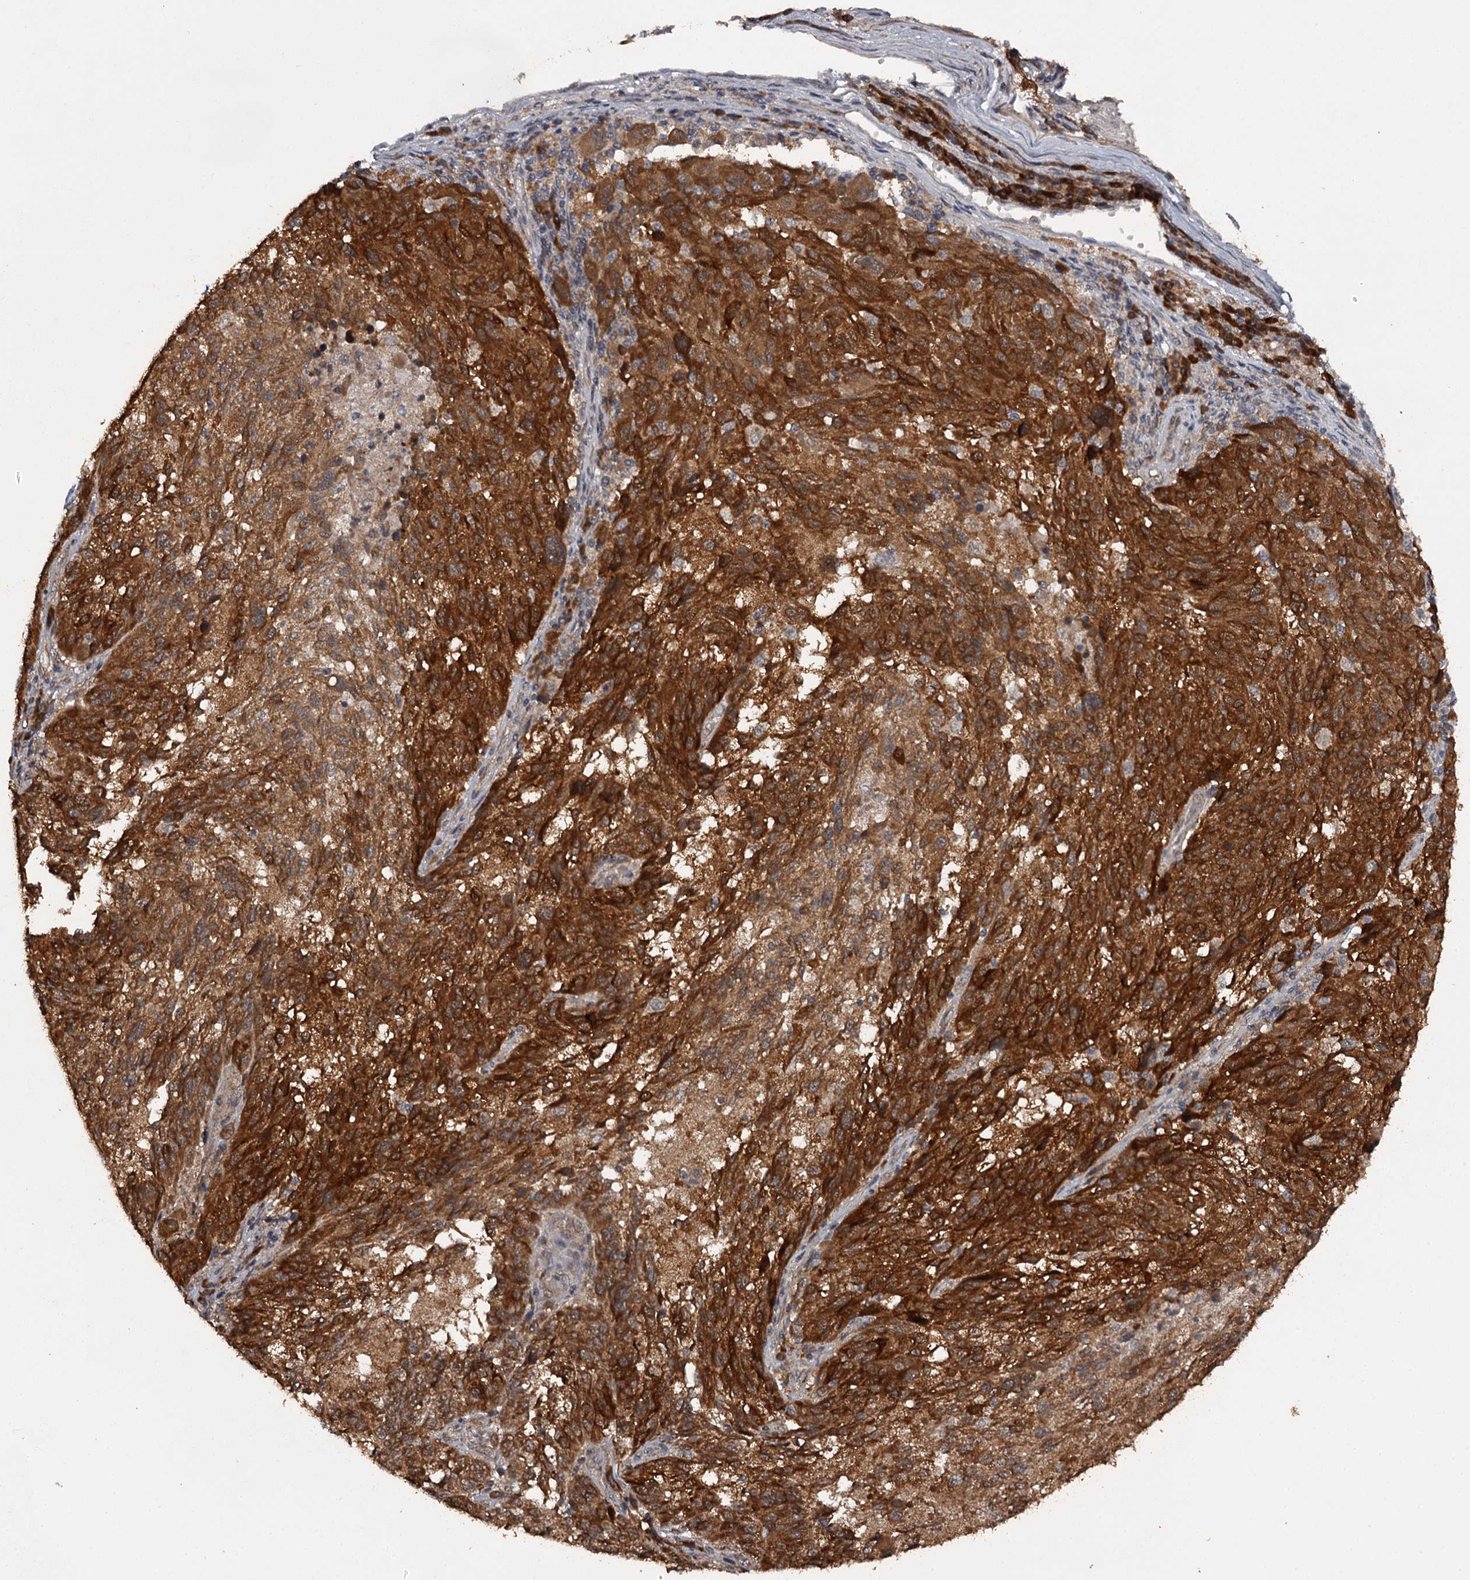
{"staining": {"intensity": "strong", "quantity": ">75%", "location": "cytoplasmic/membranous"}, "tissue": "melanoma", "cell_type": "Tumor cells", "image_type": "cancer", "snomed": [{"axis": "morphology", "description": "Malignant melanoma, NOS"}, {"axis": "topography", "description": "Skin"}], "caption": "IHC (DAB (3,3'-diaminobenzidine)) staining of malignant melanoma demonstrates strong cytoplasmic/membranous protein positivity in approximately >75% of tumor cells.", "gene": "WIPI1", "patient": {"sex": "male", "age": 53}}